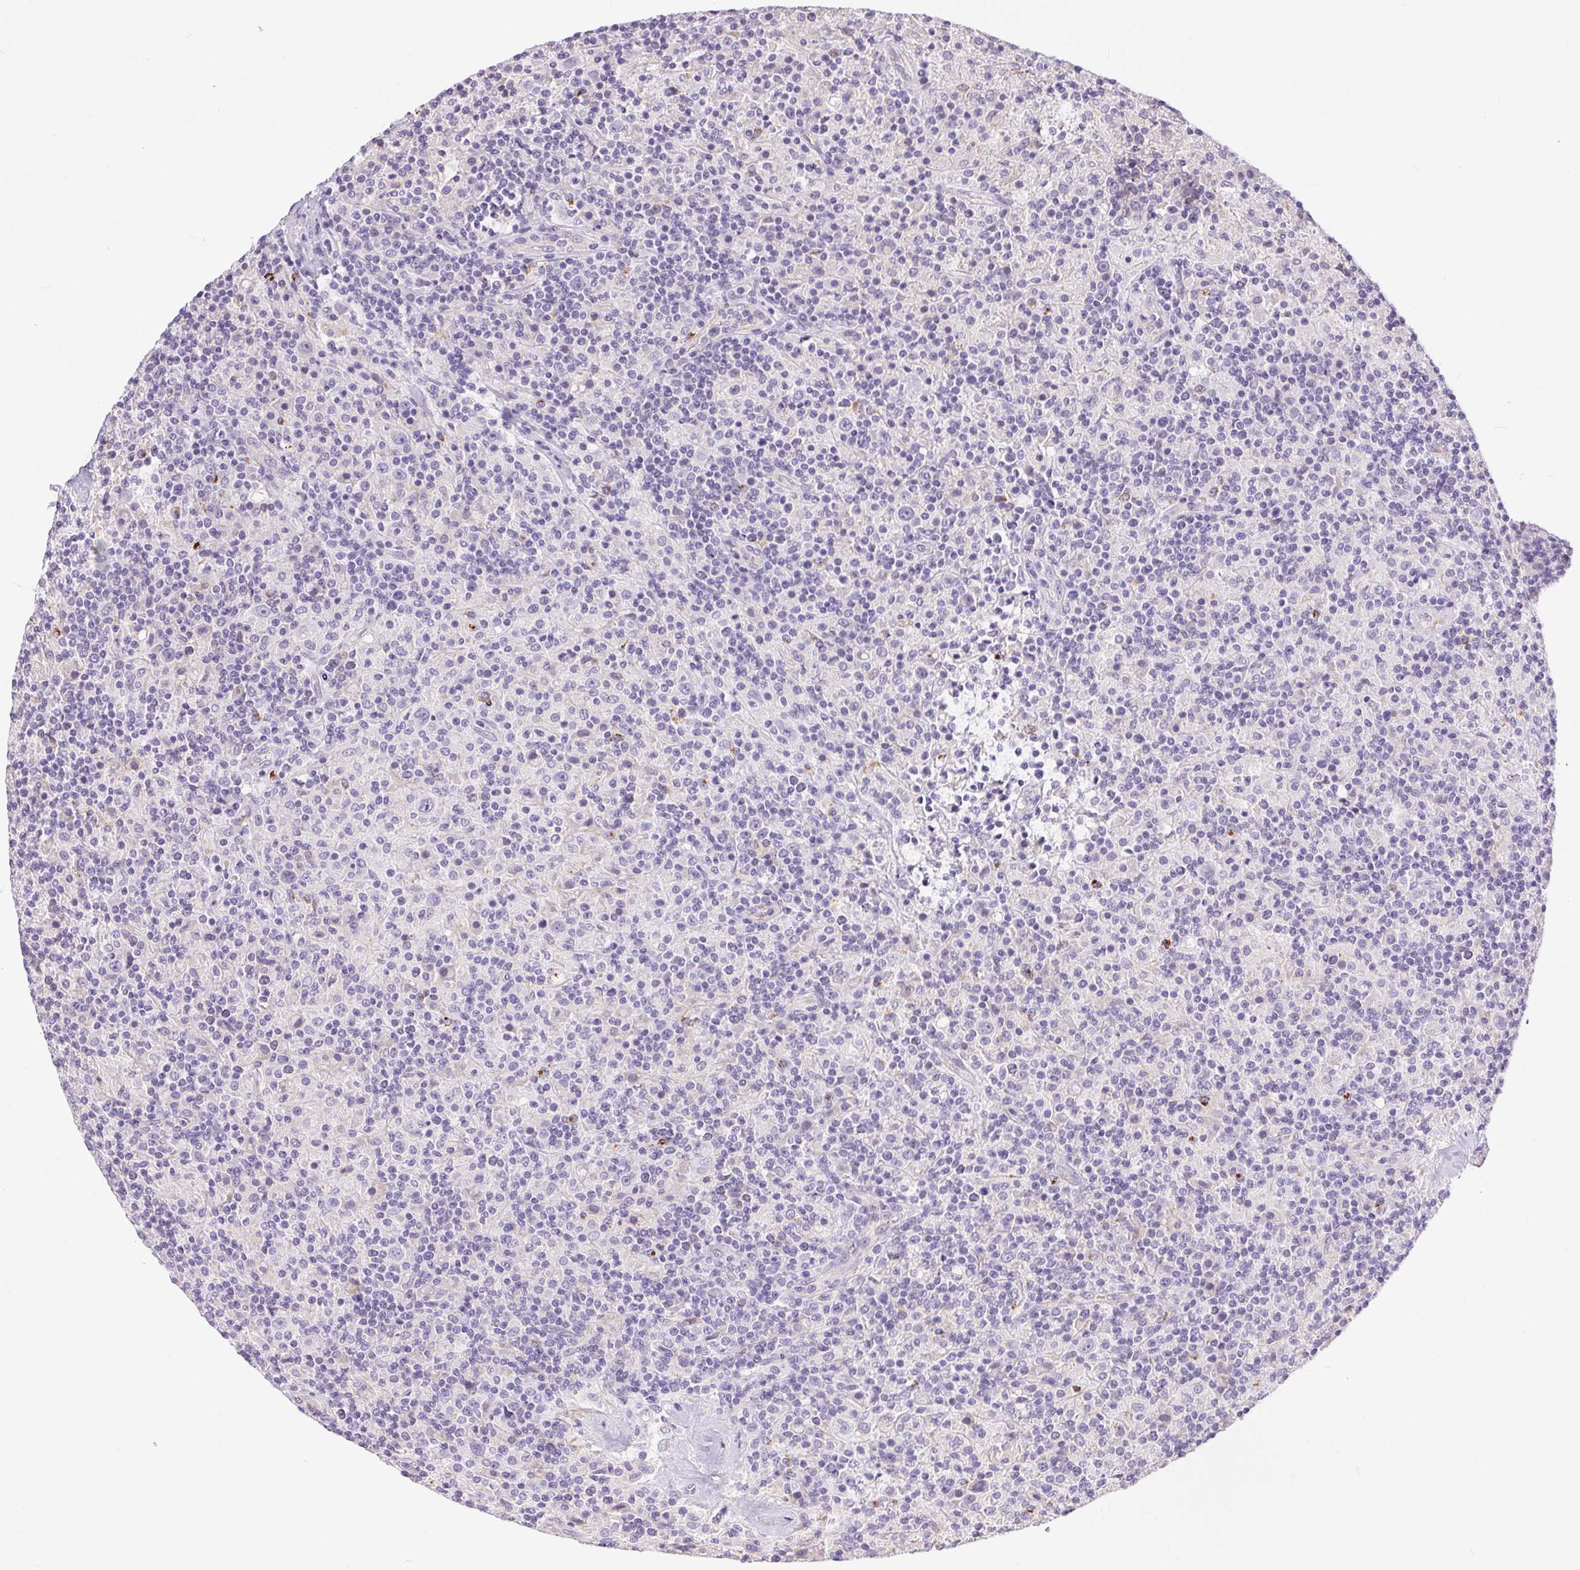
{"staining": {"intensity": "negative", "quantity": "none", "location": "none"}, "tissue": "lymphoma", "cell_type": "Tumor cells", "image_type": "cancer", "snomed": [{"axis": "morphology", "description": "Hodgkin's disease, NOS"}, {"axis": "topography", "description": "Lymph node"}], "caption": "Micrograph shows no protein positivity in tumor cells of Hodgkin's disease tissue.", "gene": "PNLIPRP3", "patient": {"sex": "male", "age": 70}}